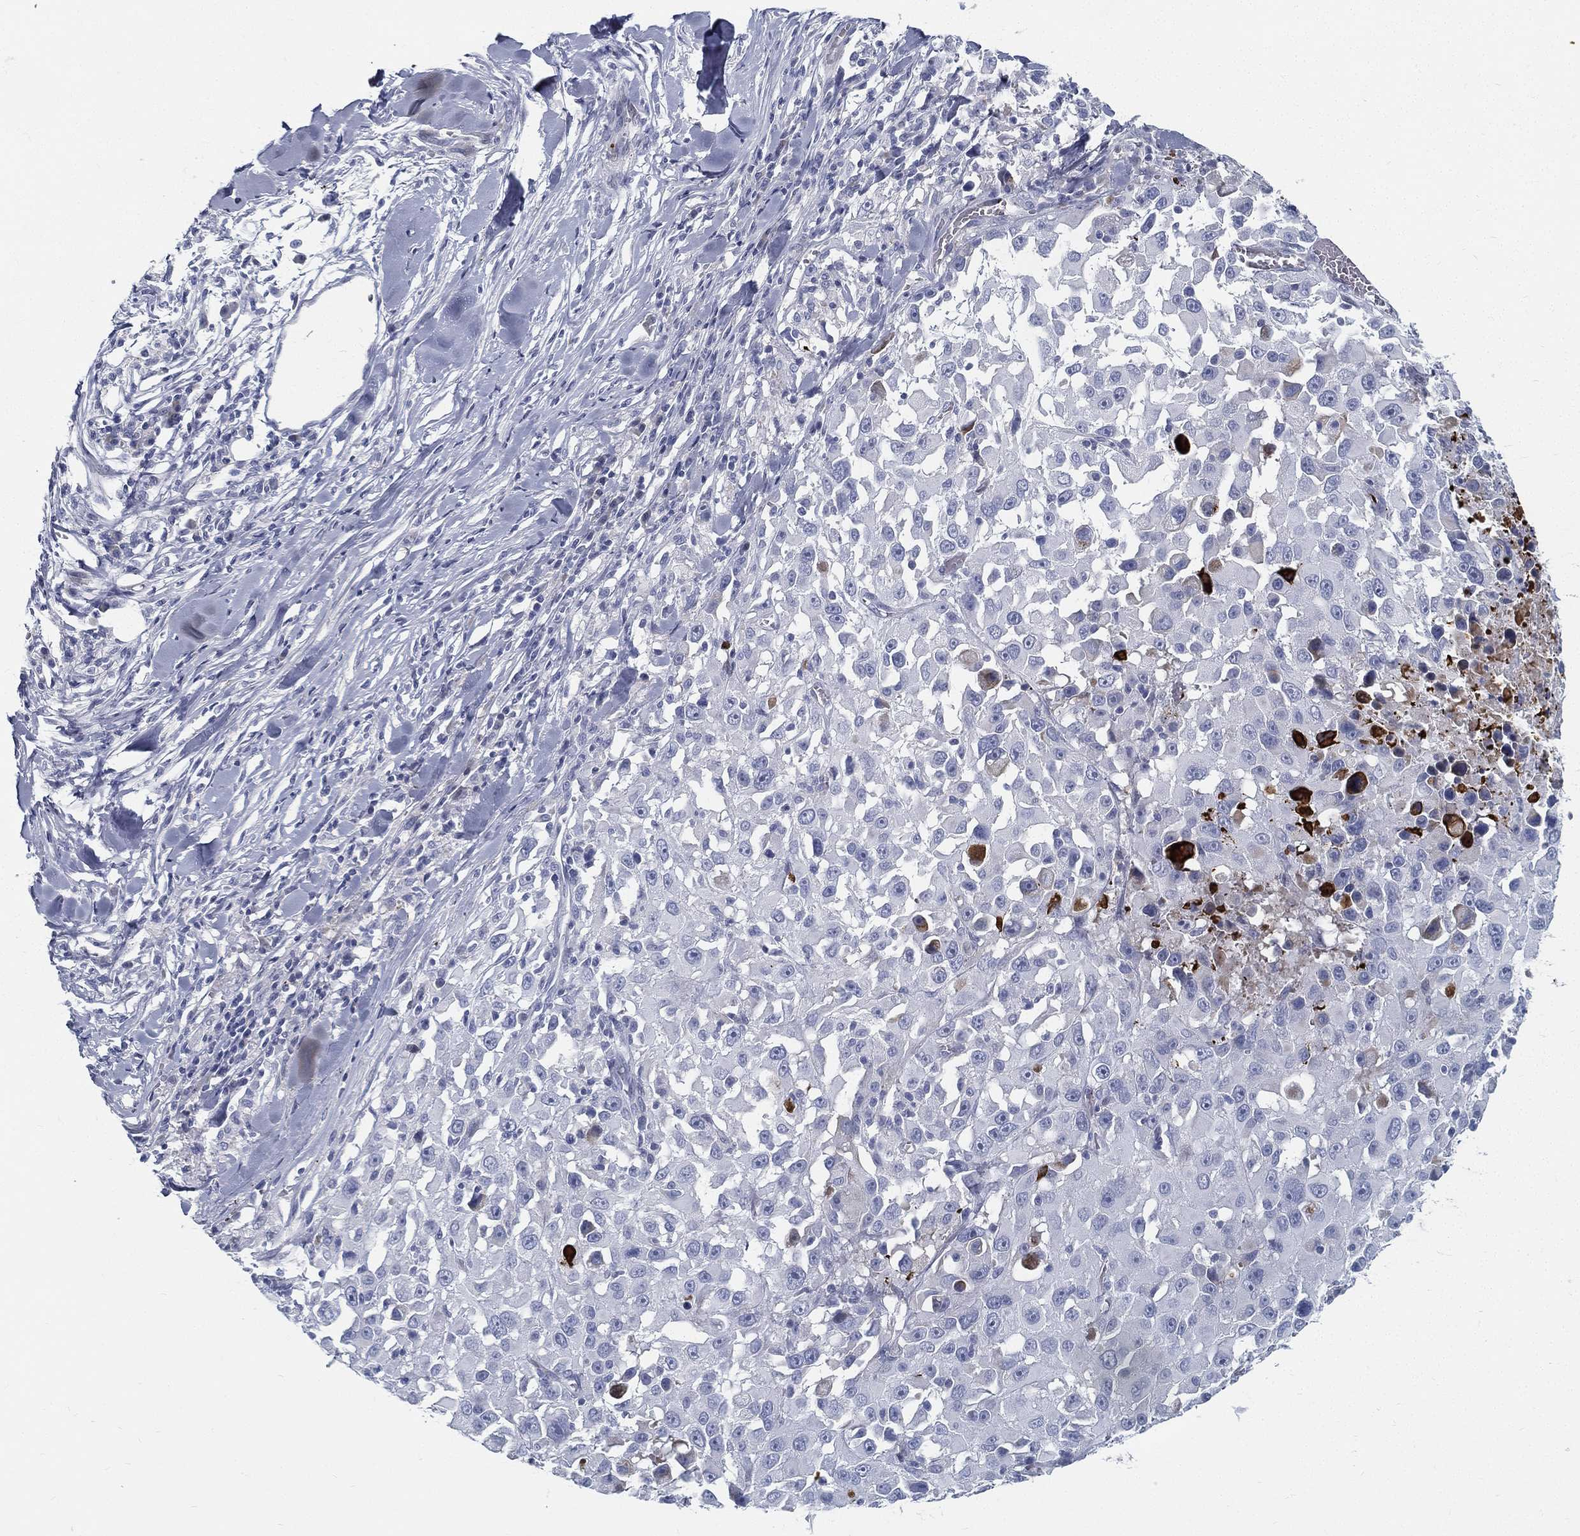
{"staining": {"intensity": "negative", "quantity": "none", "location": "none"}, "tissue": "melanoma", "cell_type": "Tumor cells", "image_type": "cancer", "snomed": [{"axis": "morphology", "description": "Malignant melanoma, Metastatic site"}, {"axis": "topography", "description": "Lymph node"}], "caption": "This histopathology image is of melanoma stained with IHC to label a protein in brown with the nuclei are counter-stained blue. There is no positivity in tumor cells.", "gene": "SPPL2C", "patient": {"sex": "male", "age": 50}}